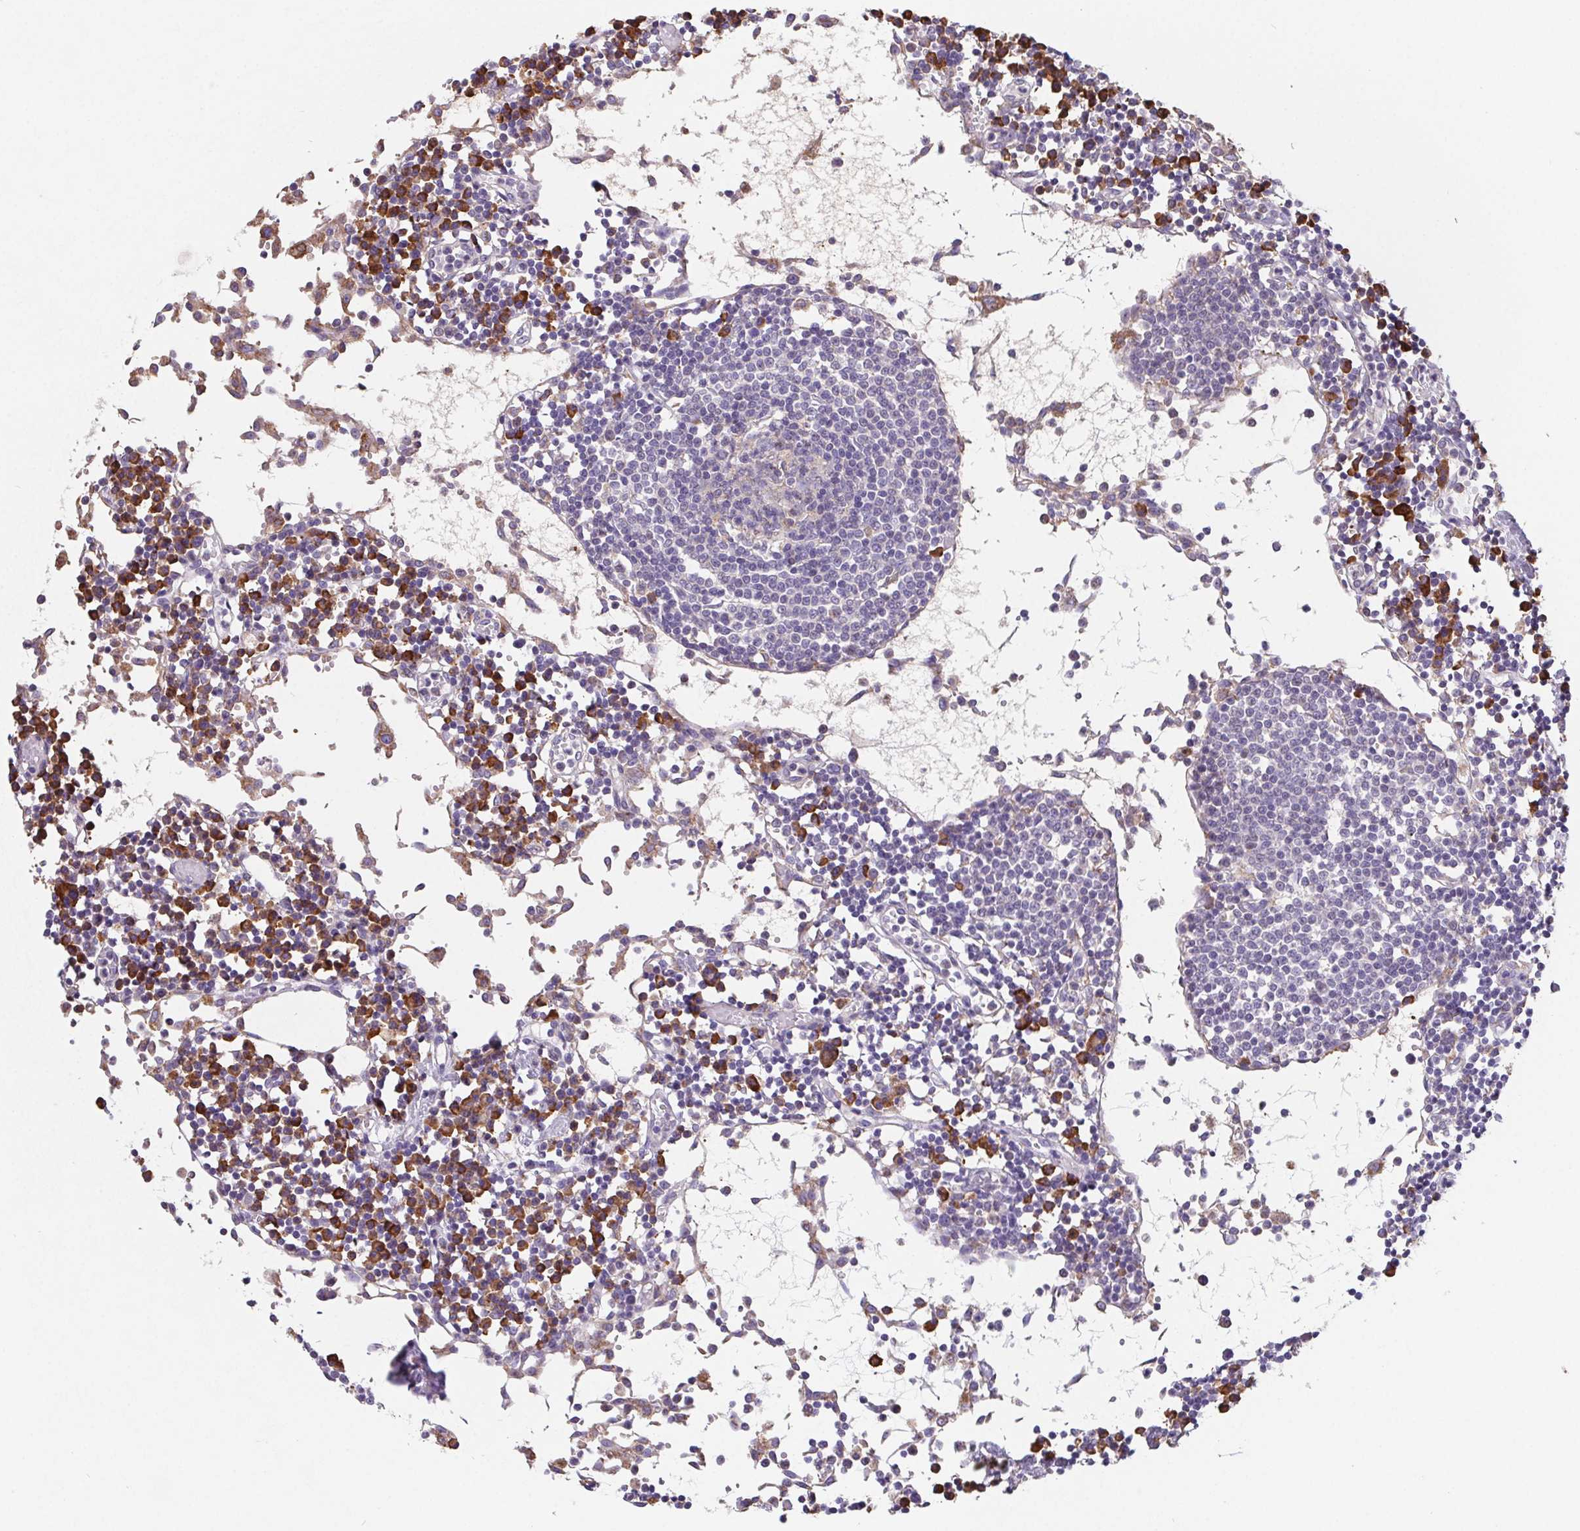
{"staining": {"intensity": "moderate", "quantity": "<25%", "location": "cytoplasmic/membranous"}, "tissue": "lymph node", "cell_type": "Germinal center cells", "image_type": "normal", "snomed": [{"axis": "morphology", "description": "Normal tissue, NOS"}, {"axis": "topography", "description": "Lymph node"}], "caption": "Protein expression analysis of normal lymph node demonstrates moderate cytoplasmic/membranous expression in about <25% of germinal center cells.", "gene": "ADAM8", "patient": {"sex": "female", "age": 78}}